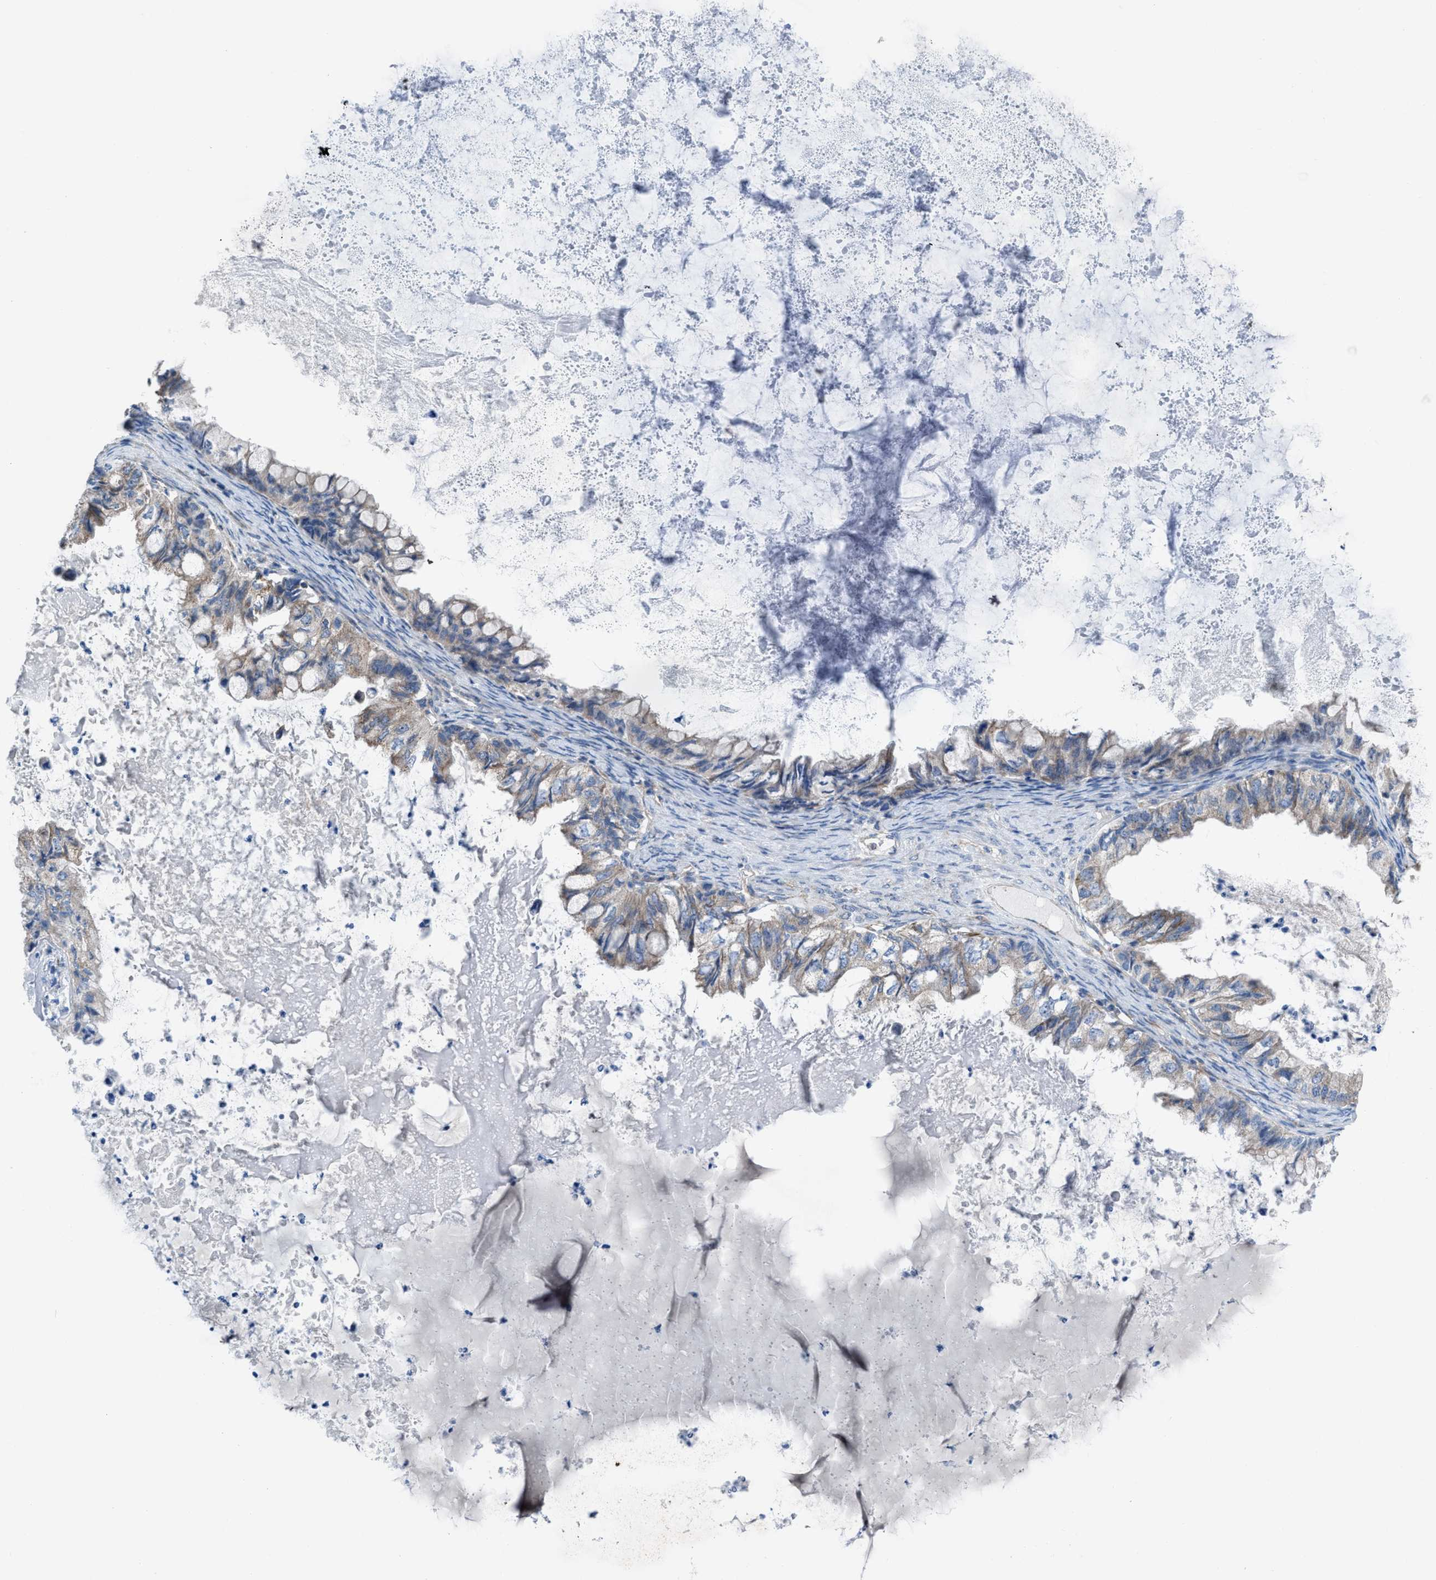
{"staining": {"intensity": "weak", "quantity": ">75%", "location": "cytoplasmic/membranous"}, "tissue": "ovarian cancer", "cell_type": "Tumor cells", "image_type": "cancer", "snomed": [{"axis": "morphology", "description": "Cystadenocarcinoma, mucinous, NOS"}, {"axis": "topography", "description": "Ovary"}], "caption": "A micrograph of human ovarian cancer (mucinous cystadenocarcinoma) stained for a protein exhibits weak cytoplasmic/membranous brown staining in tumor cells.", "gene": "DOLPP1", "patient": {"sex": "female", "age": 80}}